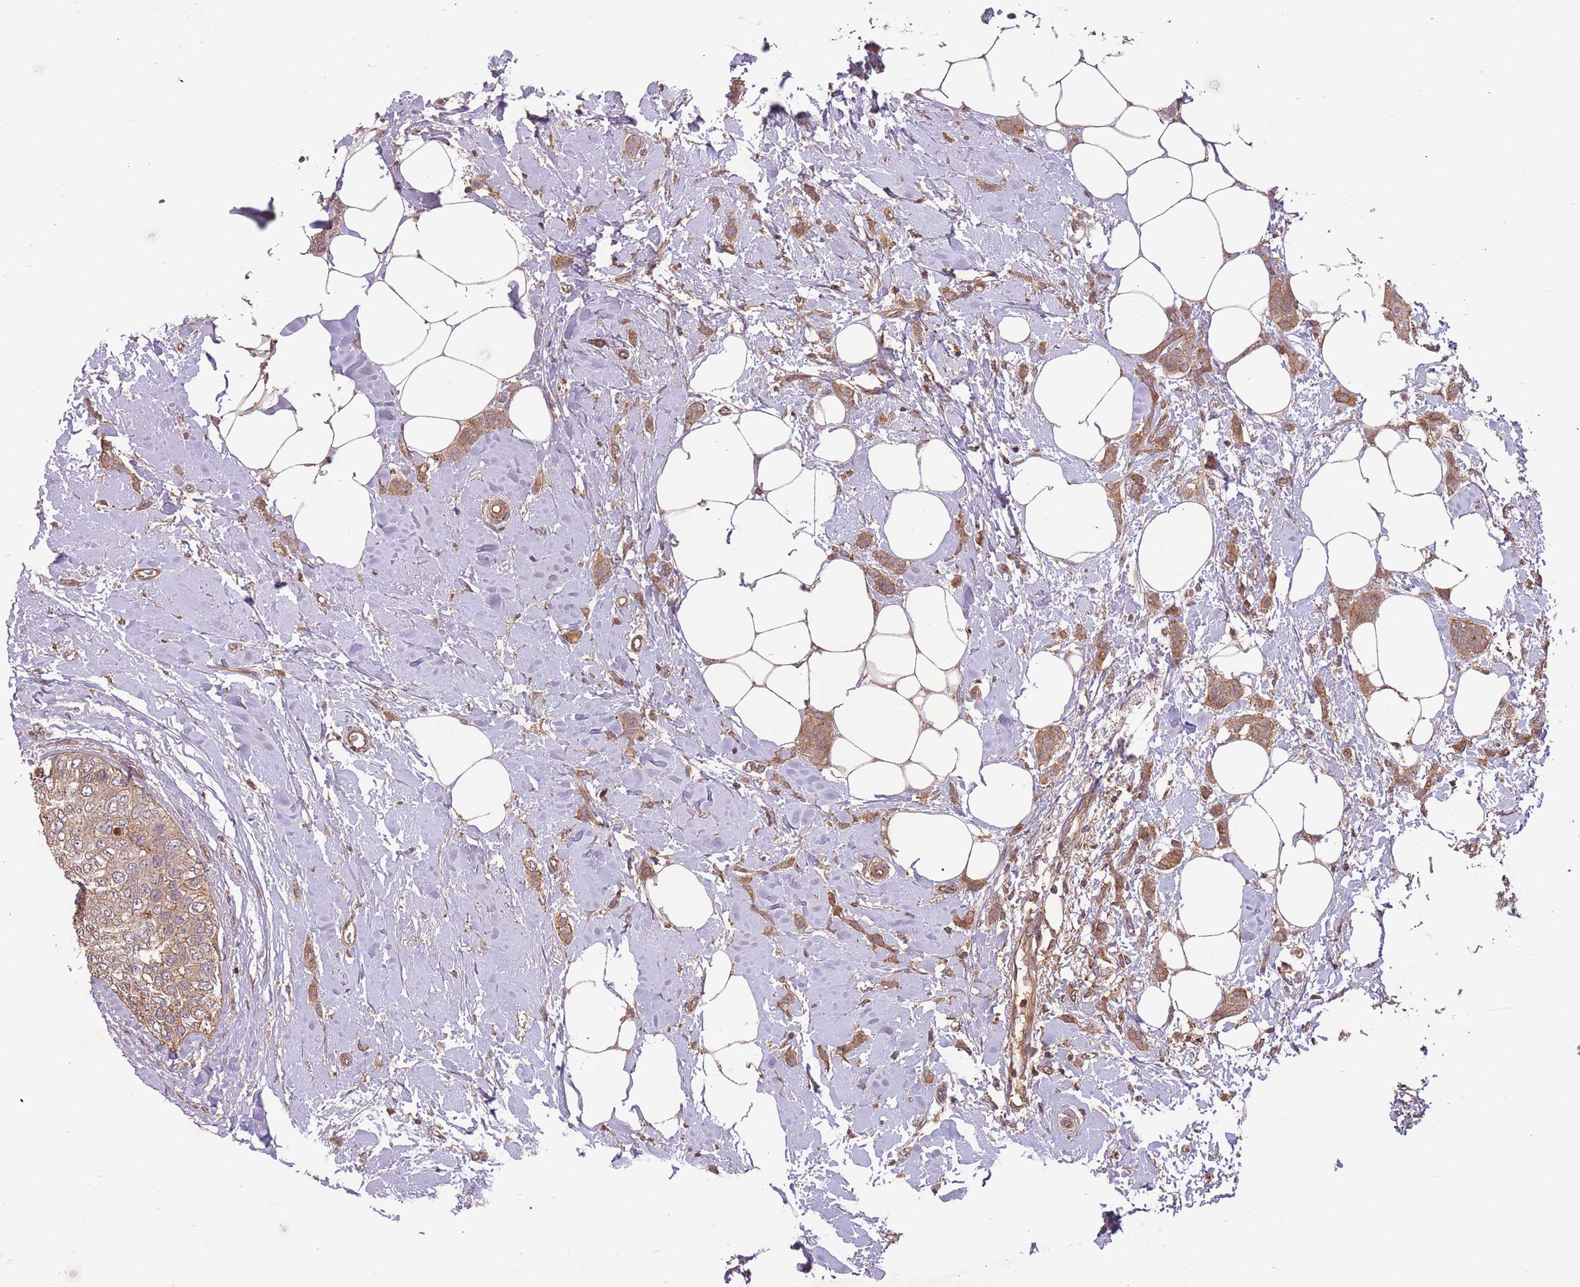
{"staining": {"intensity": "moderate", "quantity": ">75%", "location": "cytoplasmic/membranous"}, "tissue": "breast cancer", "cell_type": "Tumor cells", "image_type": "cancer", "snomed": [{"axis": "morphology", "description": "Duct carcinoma"}, {"axis": "topography", "description": "Breast"}], "caption": "Immunohistochemical staining of breast cancer (invasive ductal carcinoma) displays medium levels of moderate cytoplasmic/membranous staining in approximately >75% of tumor cells. Immunohistochemistry stains the protein of interest in brown and the nuclei are stained blue.", "gene": "POLR3F", "patient": {"sex": "female", "age": 72}}